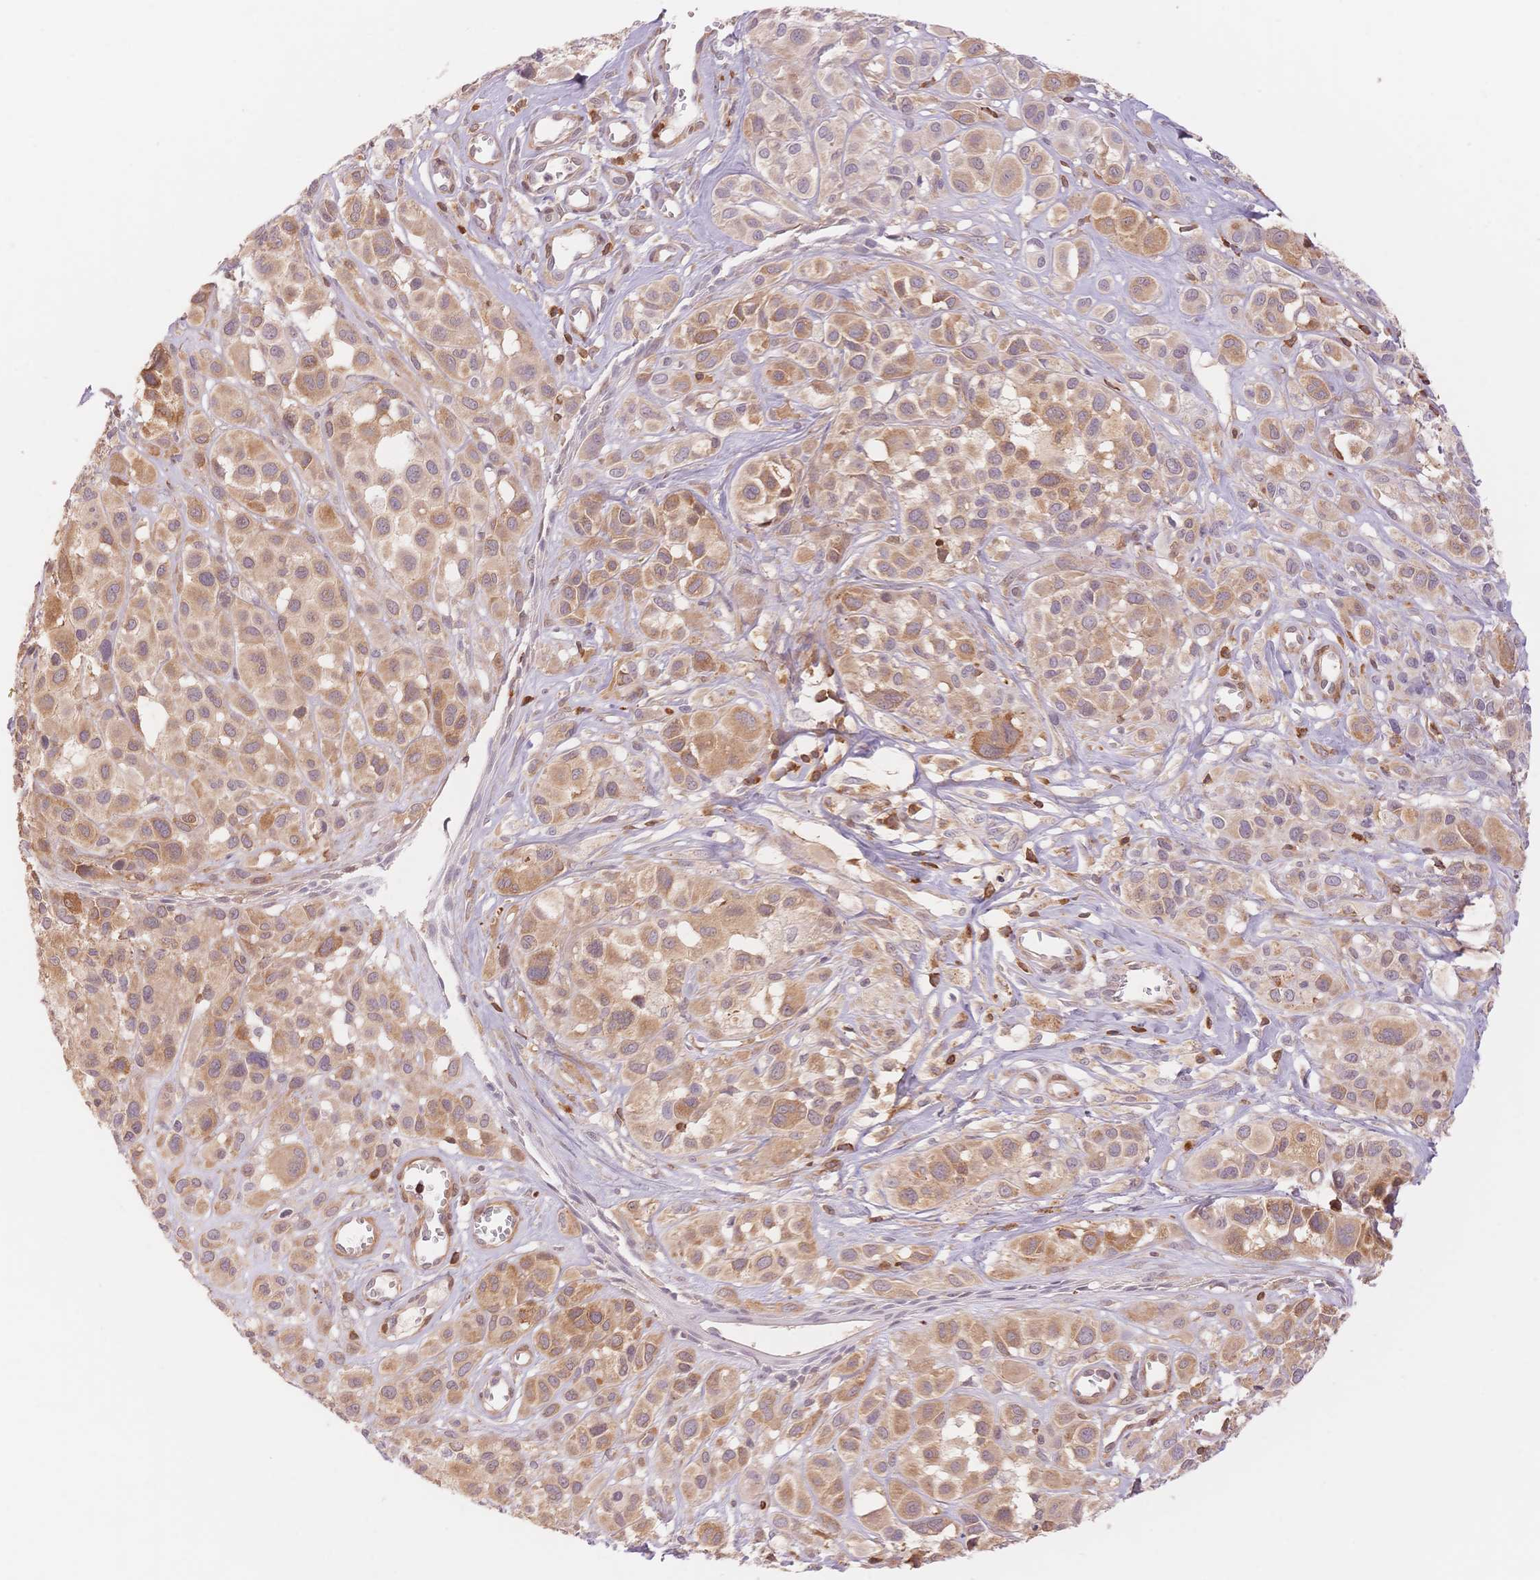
{"staining": {"intensity": "weak", "quantity": ">75%", "location": "cytoplasmic/membranous"}, "tissue": "melanoma", "cell_type": "Tumor cells", "image_type": "cancer", "snomed": [{"axis": "morphology", "description": "Malignant melanoma, NOS"}, {"axis": "topography", "description": "Skin"}], "caption": "This is an image of IHC staining of melanoma, which shows weak expression in the cytoplasmic/membranous of tumor cells.", "gene": "STK39", "patient": {"sex": "male", "age": 77}}